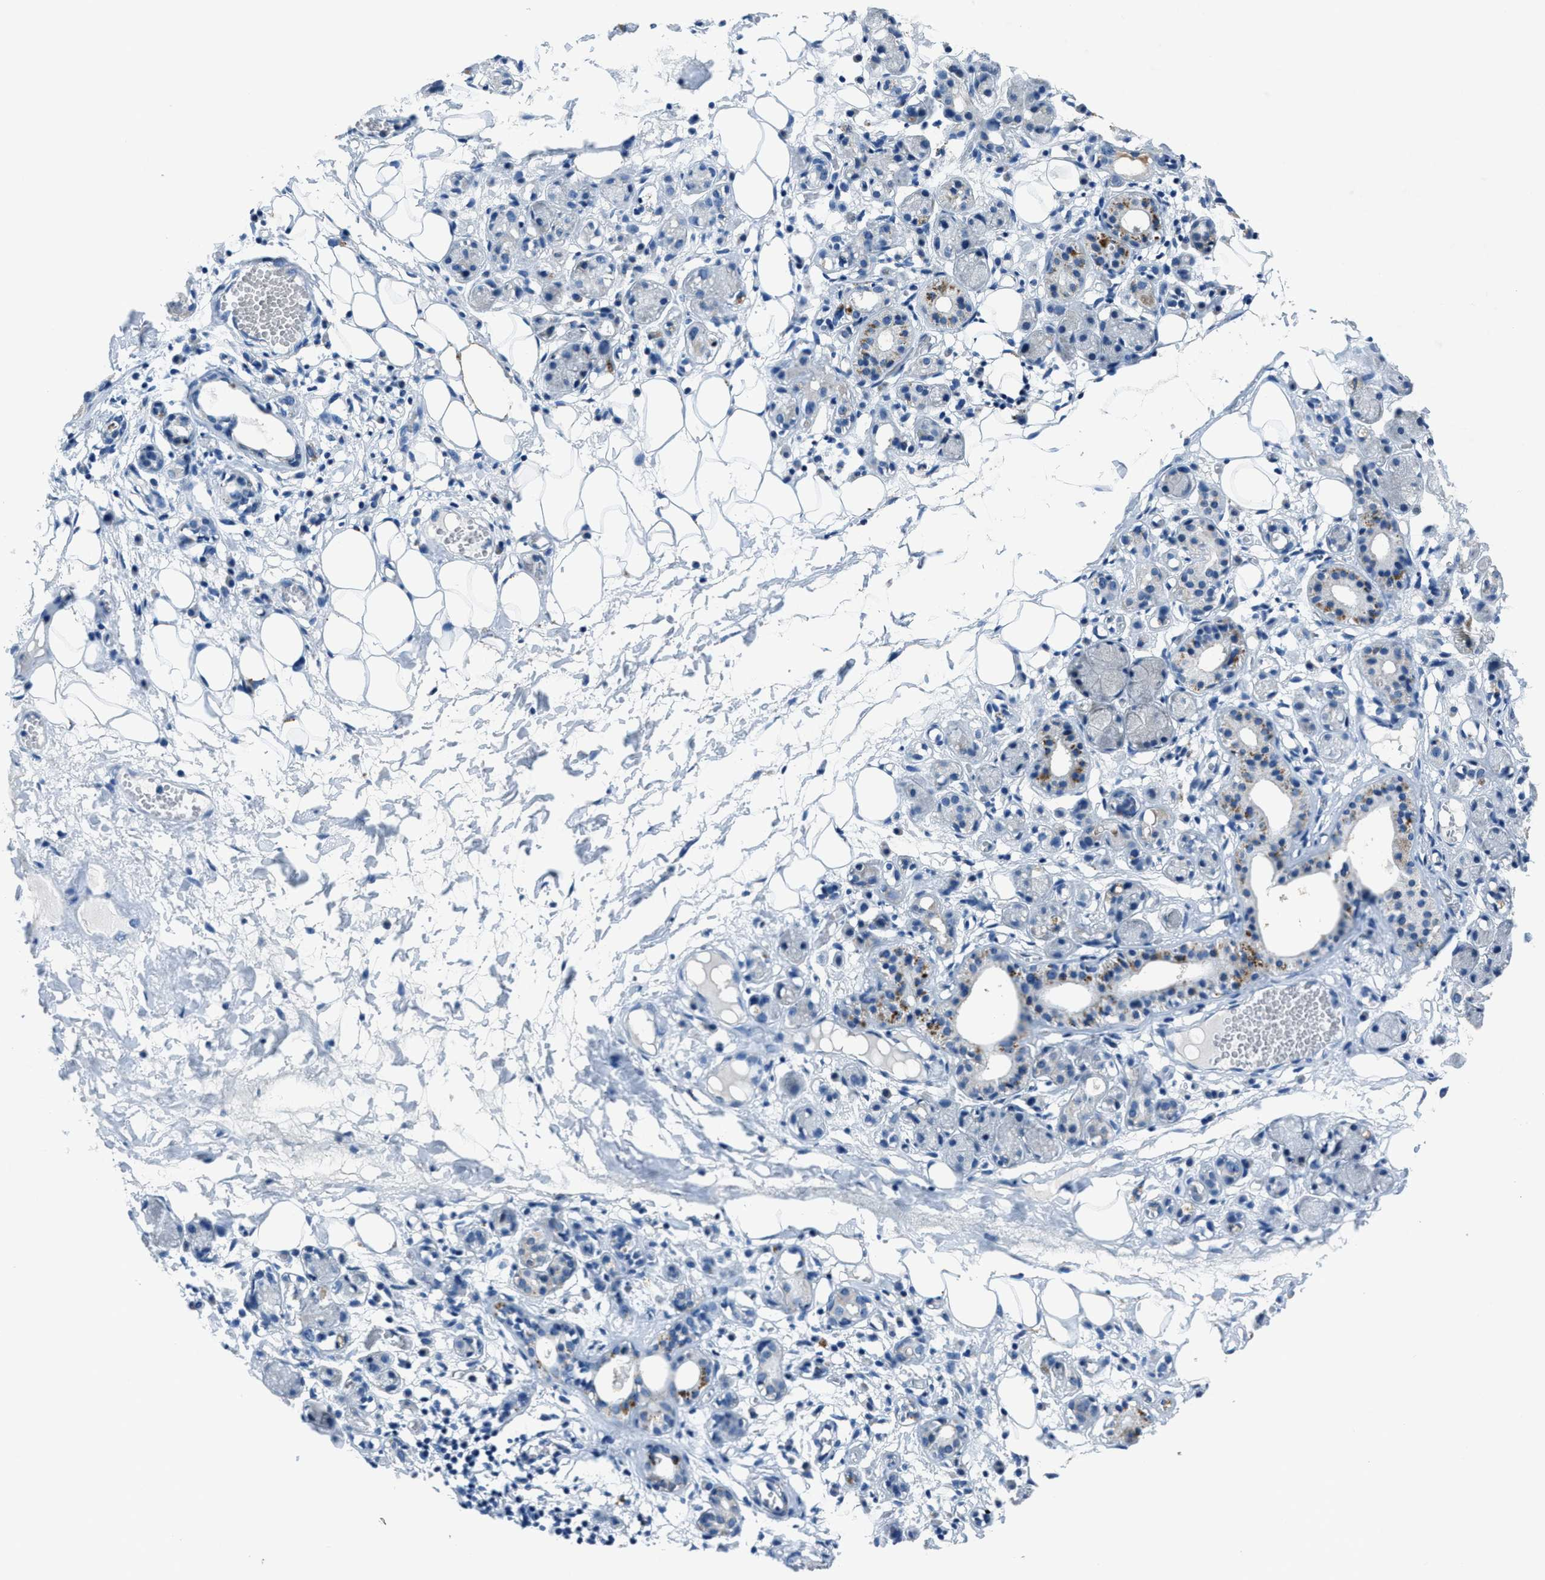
{"staining": {"intensity": "negative", "quantity": "none", "location": "none"}, "tissue": "adipose tissue", "cell_type": "Adipocytes", "image_type": "normal", "snomed": [{"axis": "morphology", "description": "Normal tissue, NOS"}, {"axis": "morphology", "description": "Inflammation, NOS"}, {"axis": "topography", "description": "Vascular tissue"}, {"axis": "topography", "description": "Salivary gland"}], "caption": "Protein analysis of unremarkable adipose tissue exhibits no significant staining in adipocytes.", "gene": "ADAM2", "patient": {"sex": "female", "age": 75}}